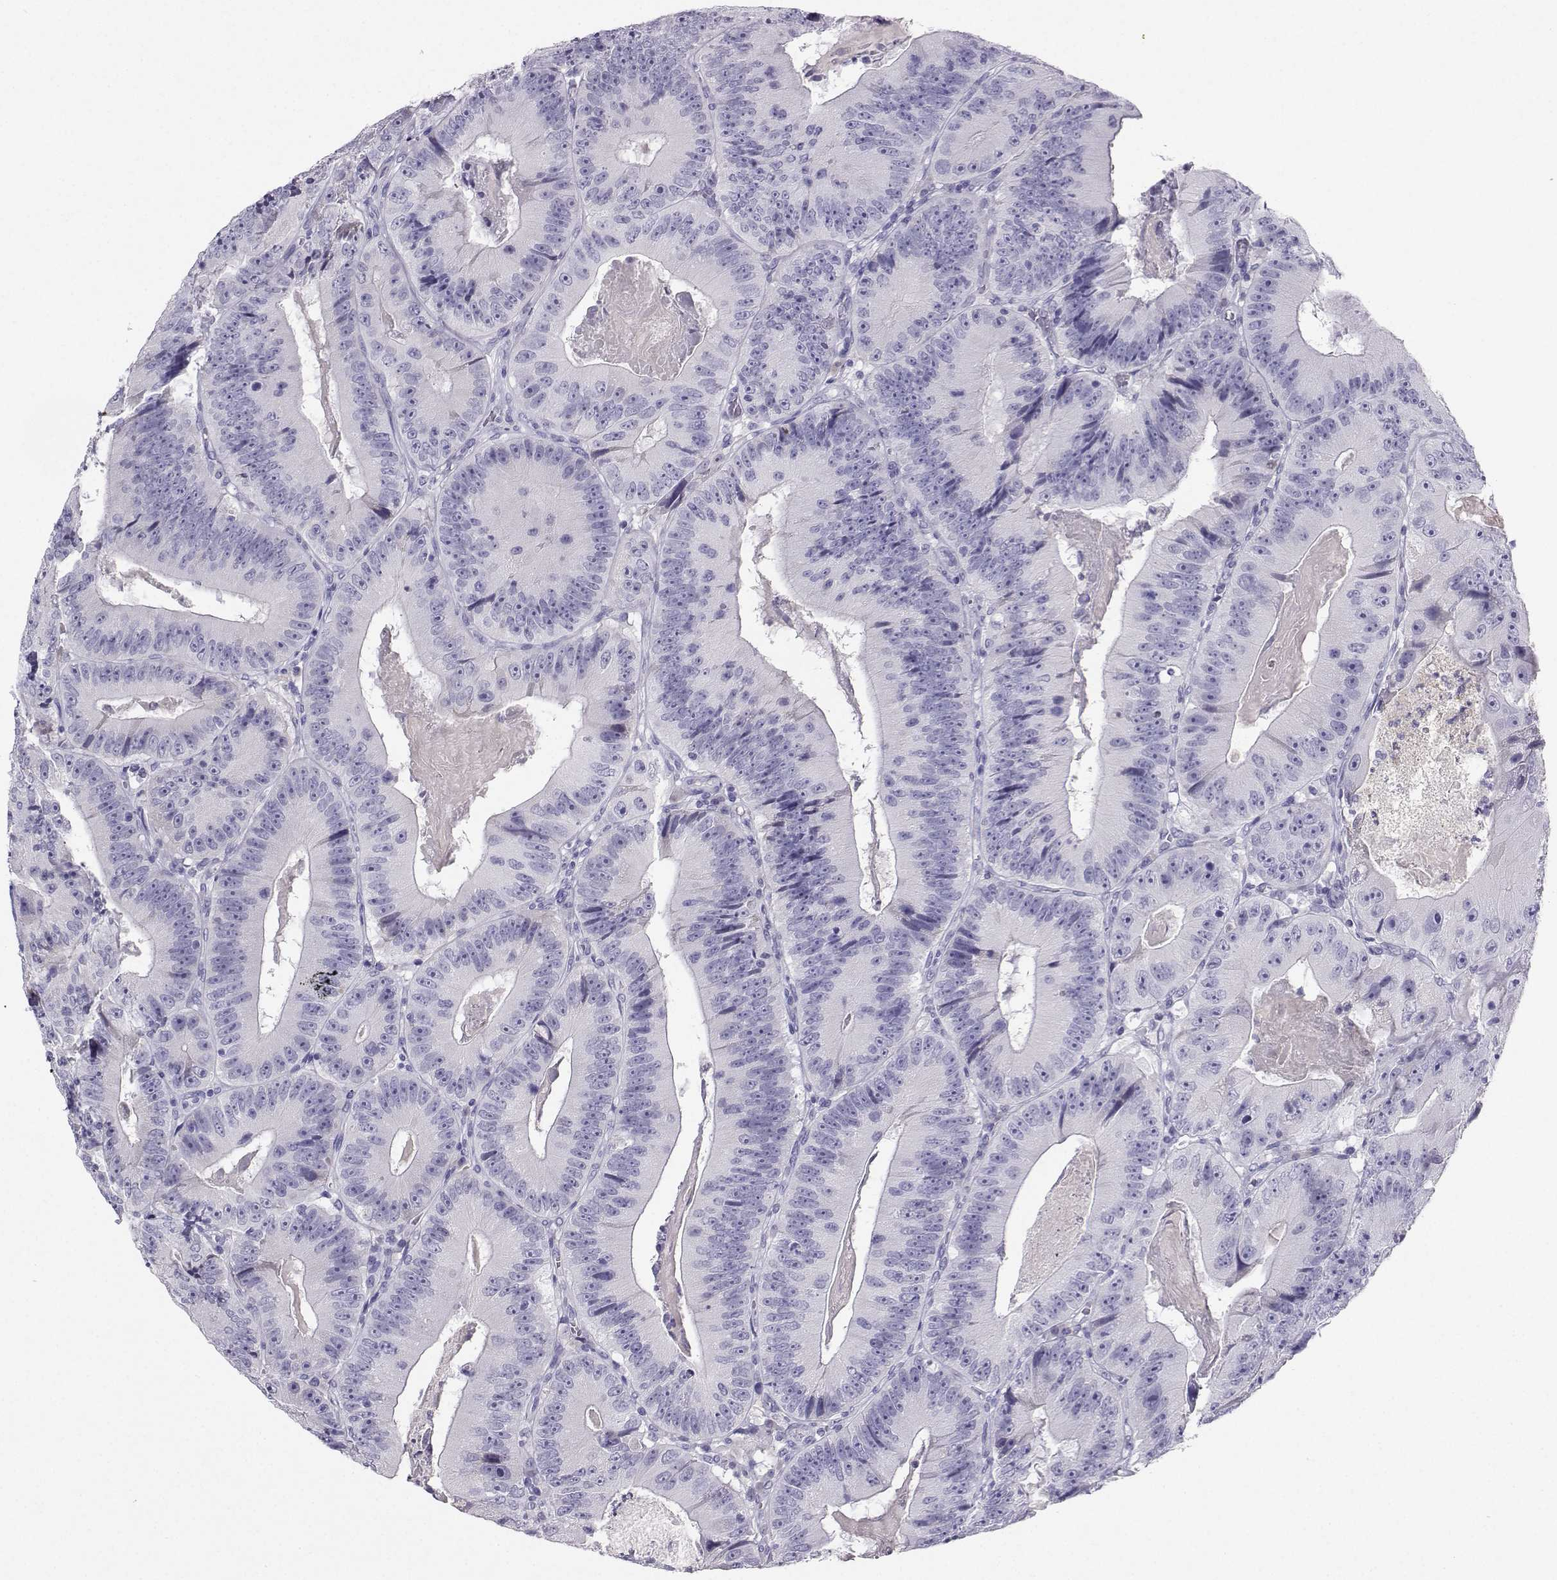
{"staining": {"intensity": "negative", "quantity": "none", "location": "none"}, "tissue": "colorectal cancer", "cell_type": "Tumor cells", "image_type": "cancer", "snomed": [{"axis": "morphology", "description": "Adenocarcinoma, NOS"}, {"axis": "topography", "description": "Colon"}], "caption": "Histopathology image shows no protein expression in tumor cells of colorectal cancer (adenocarcinoma) tissue.", "gene": "GRIK4", "patient": {"sex": "female", "age": 86}}